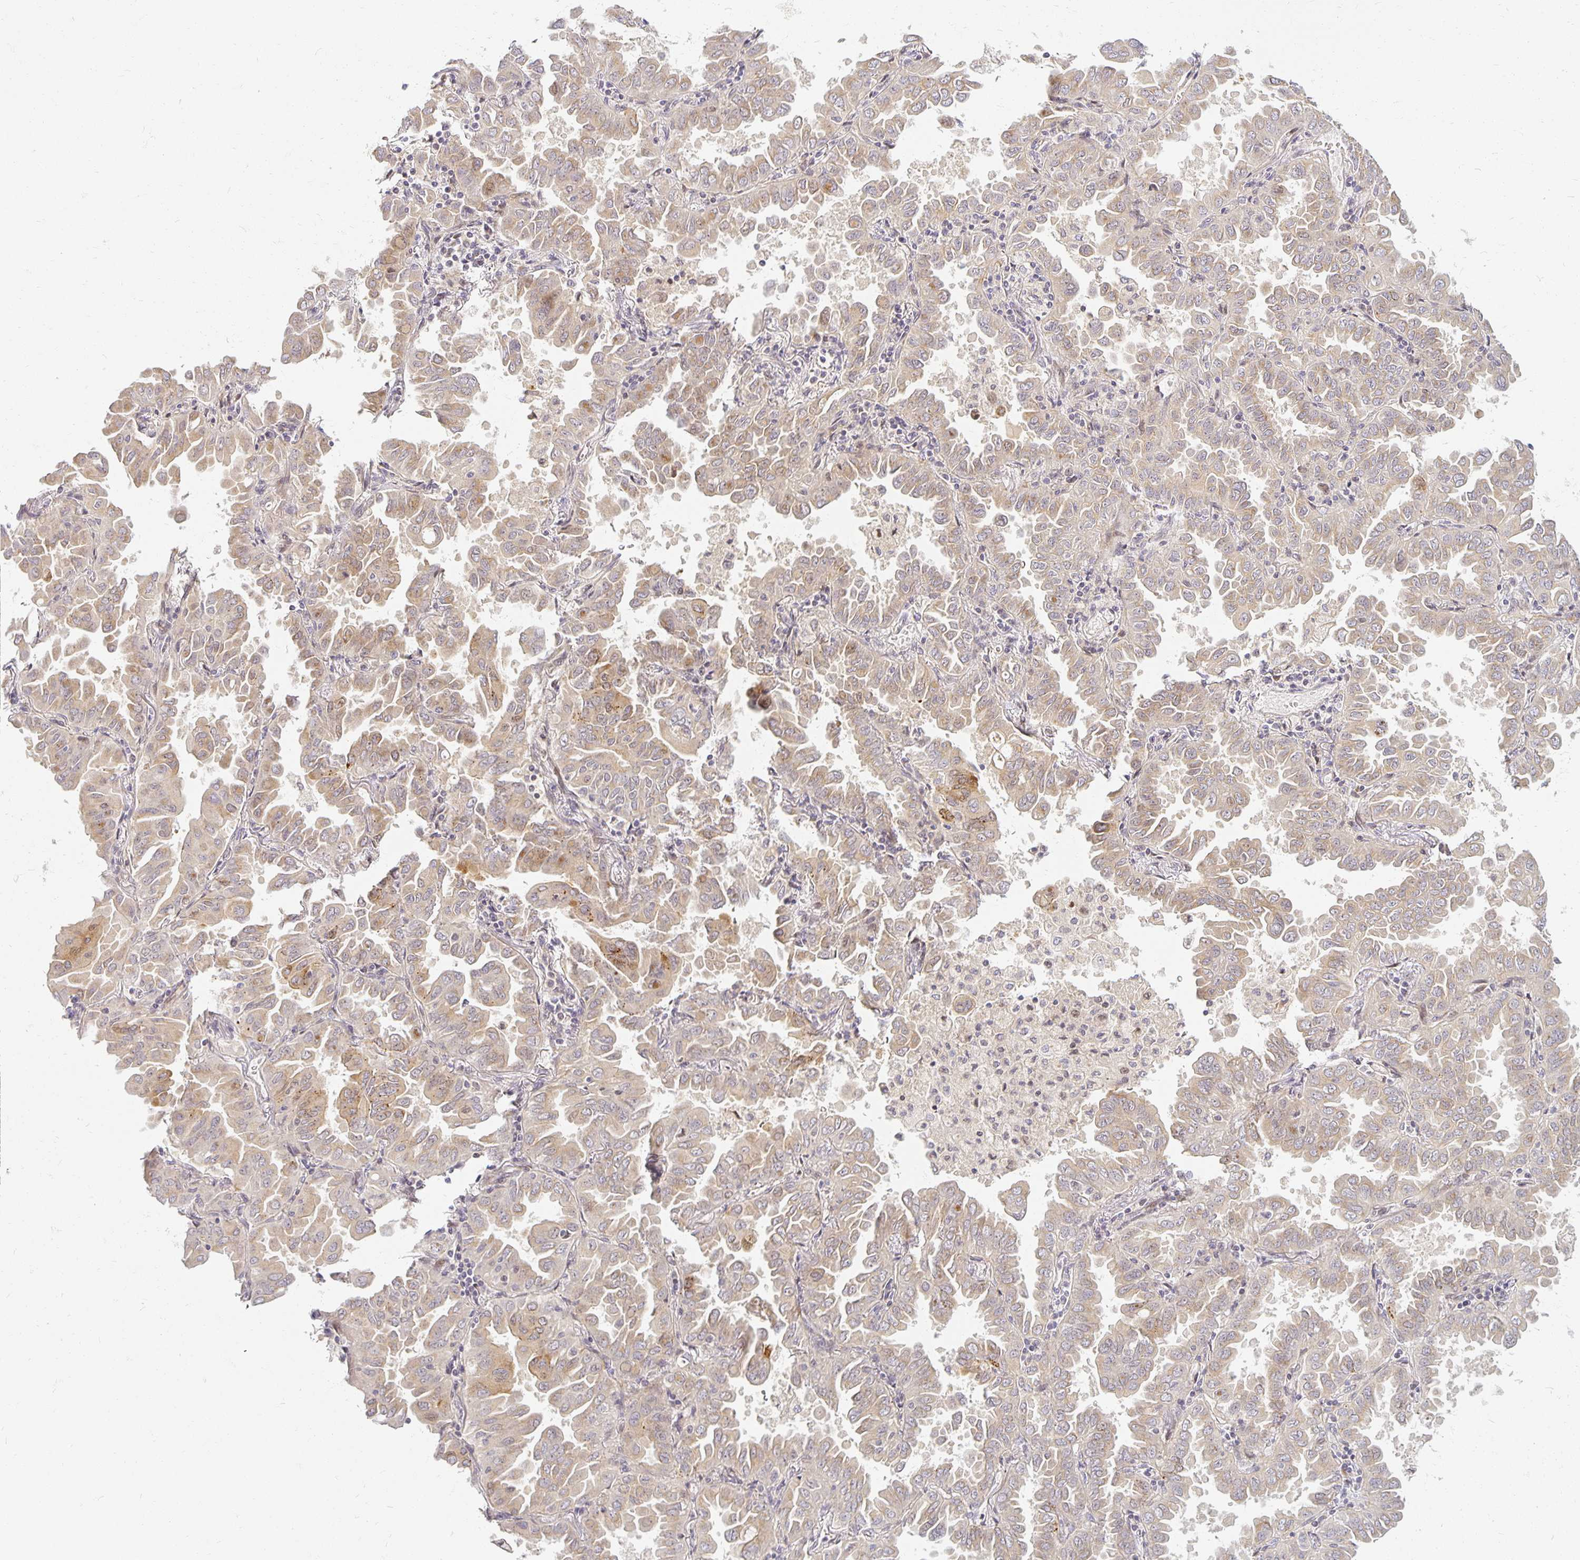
{"staining": {"intensity": "weak", "quantity": "25%-75%", "location": "cytoplasmic/membranous"}, "tissue": "lung cancer", "cell_type": "Tumor cells", "image_type": "cancer", "snomed": [{"axis": "morphology", "description": "Adenocarcinoma, NOS"}, {"axis": "topography", "description": "Lung"}], "caption": "IHC of human lung cancer (adenocarcinoma) displays low levels of weak cytoplasmic/membranous staining in about 25%-75% of tumor cells. (brown staining indicates protein expression, while blue staining denotes nuclei).", "gene": "EHF", "patient": {"sex": "male", "age": 64}}